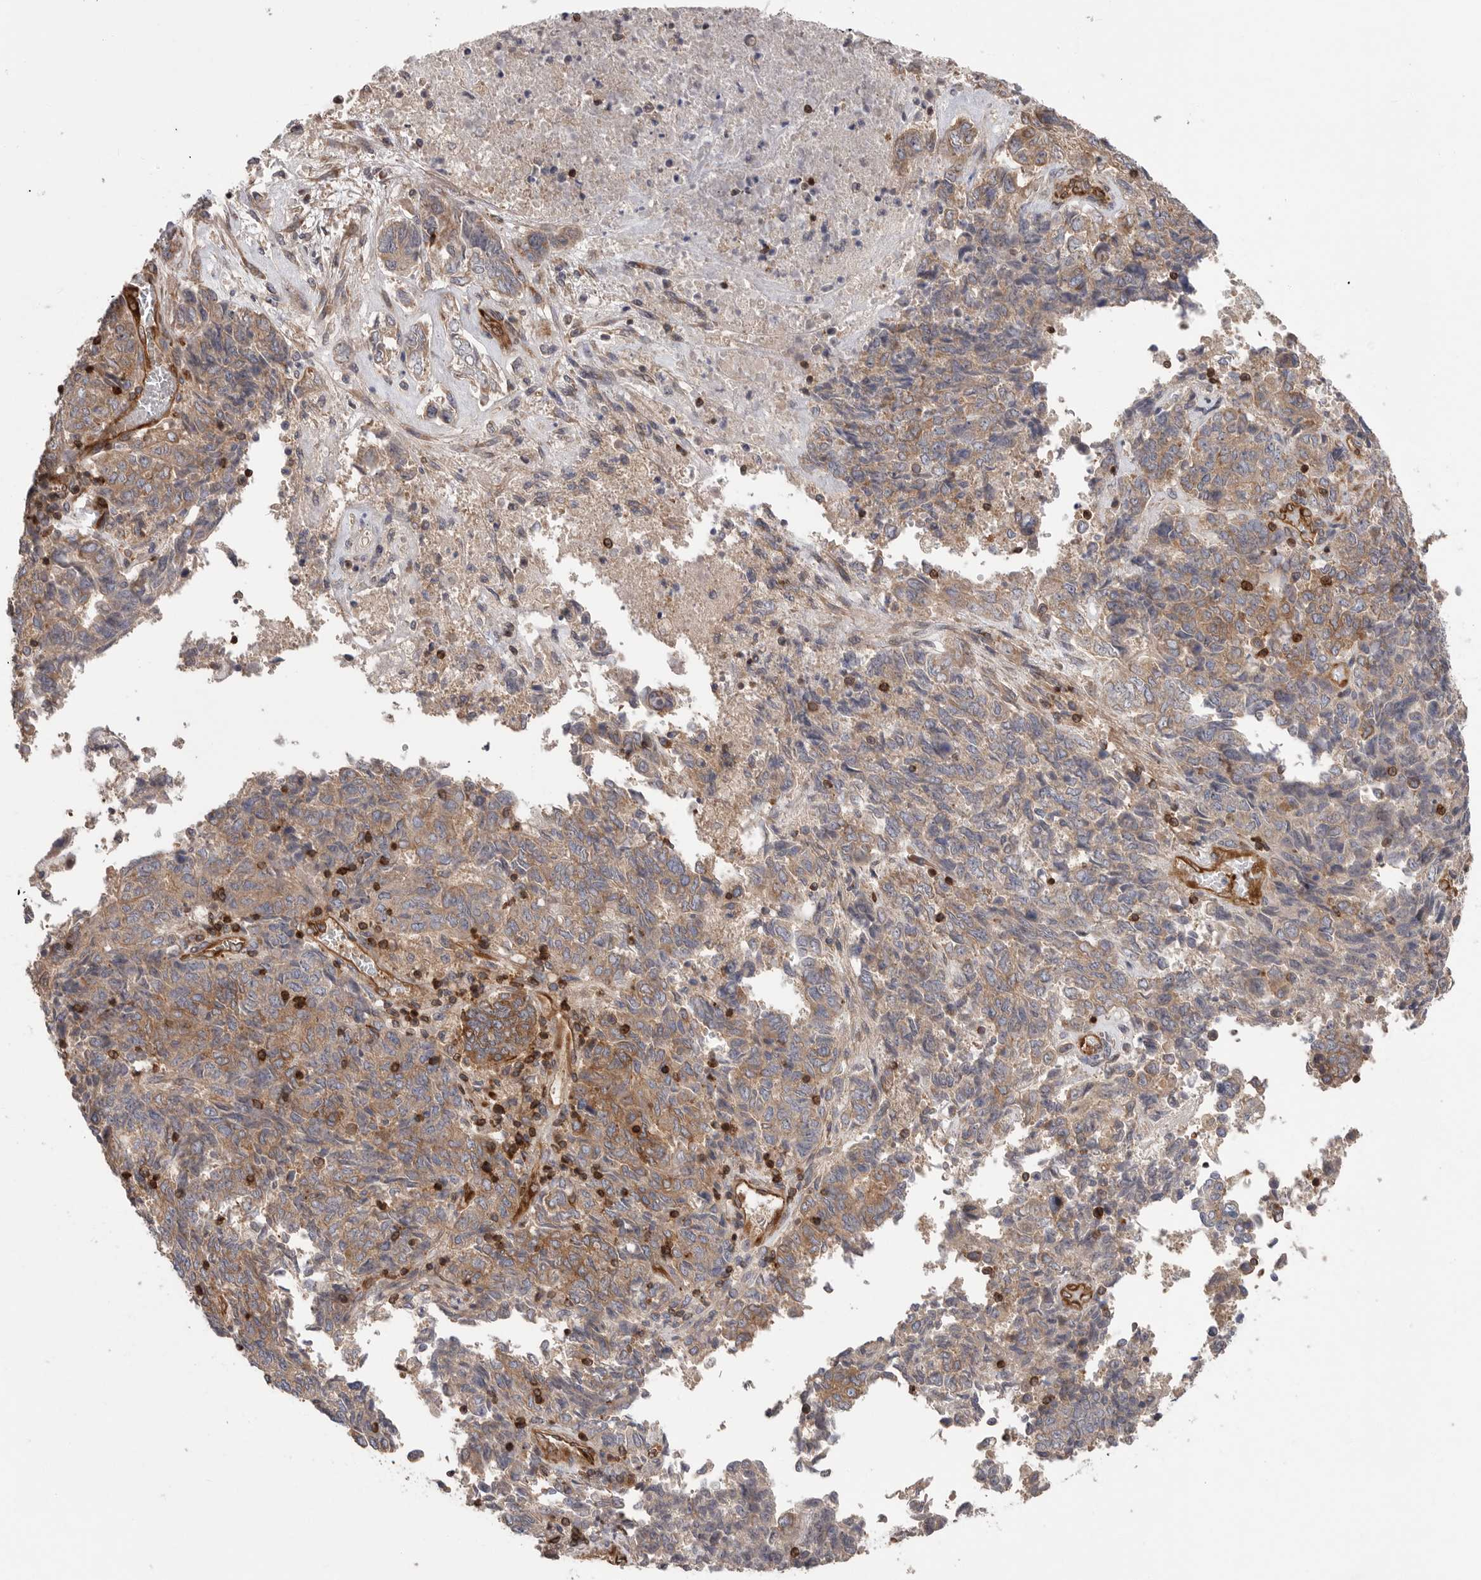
{"staining": {"intensity": "moderate", "quantity": ">75%", "location": "cytoplasmic/membranous"}, "tissue": "endometrial cancer", "cell_type": "Tumor cells", "image_type": "cancer", "snomed": [{"axis": "morphology", "description": "Adenocarcinoma, NOS"}, {"axis": "topography", "description": "Endometrium"}], "caption": "This is an image of IHC staining of endometrial cancer (adenocarcinoma), which shows moderate positivity in the cytoplasmic/membranous of tumor cells.", "gene": "PRKCH", "patient": {"sex": "female", "age": 80}}